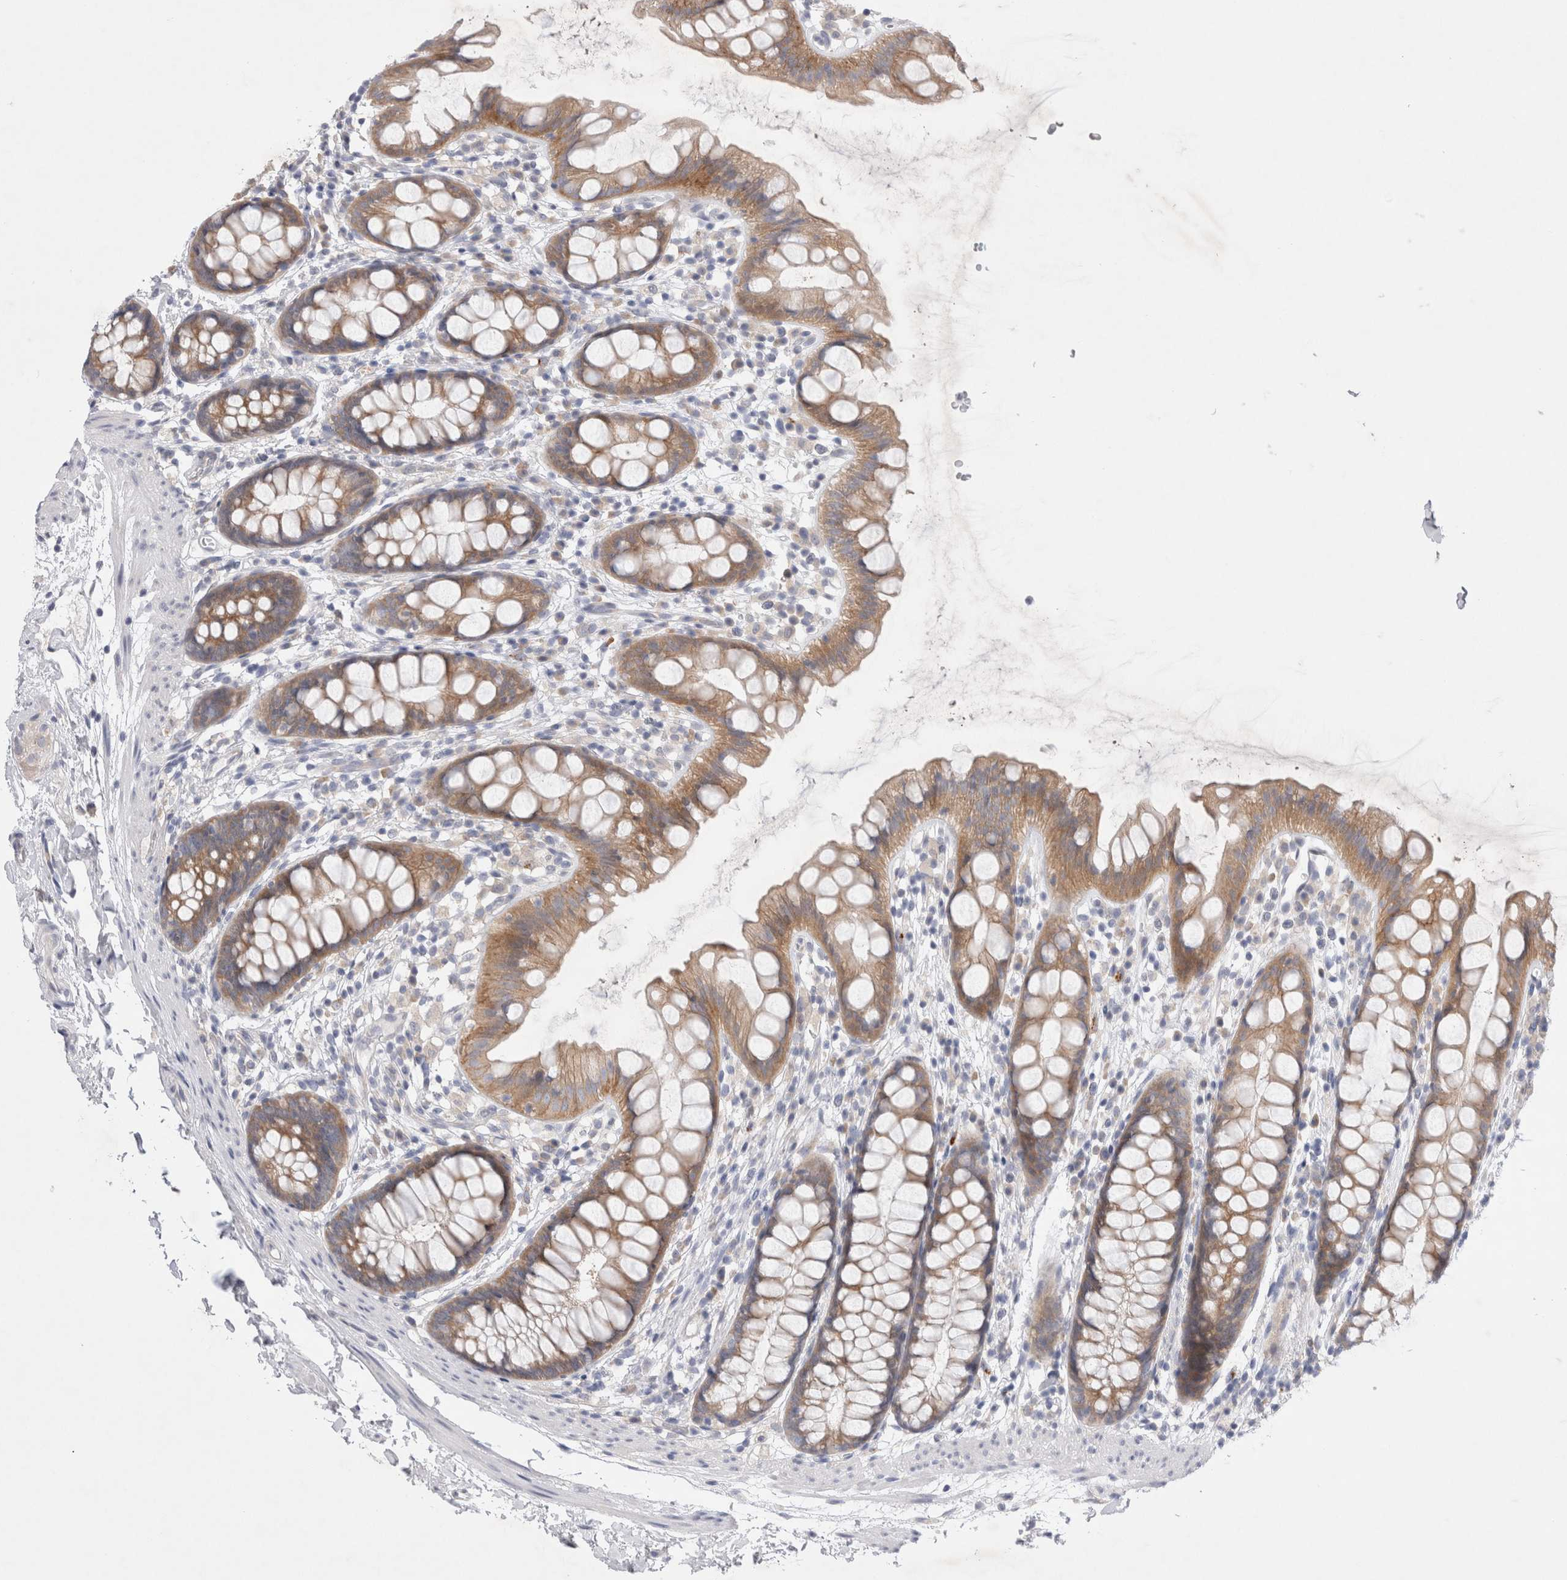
{"staining": {"intensity": "moderate", "quantity": ">75%", "location": "cytoplasmic/membranous"}, "tissue": "rectum", "cell_type": "Glandular cells", "image_type": "normal", "snomed": [{"axis": "morphology", "description": "Normal tissue, NOS"}, {"axis": "topography", "description": "Rectum"}], "caption": "Immunohistochemical staining of unremarkable human rectum exhibits medium levels of moderate cytoplasmic/membranous positivity in about >75% of glandular cells.", "gene": "RBM12B", "patient": {"sex": "female", "age": 65}}